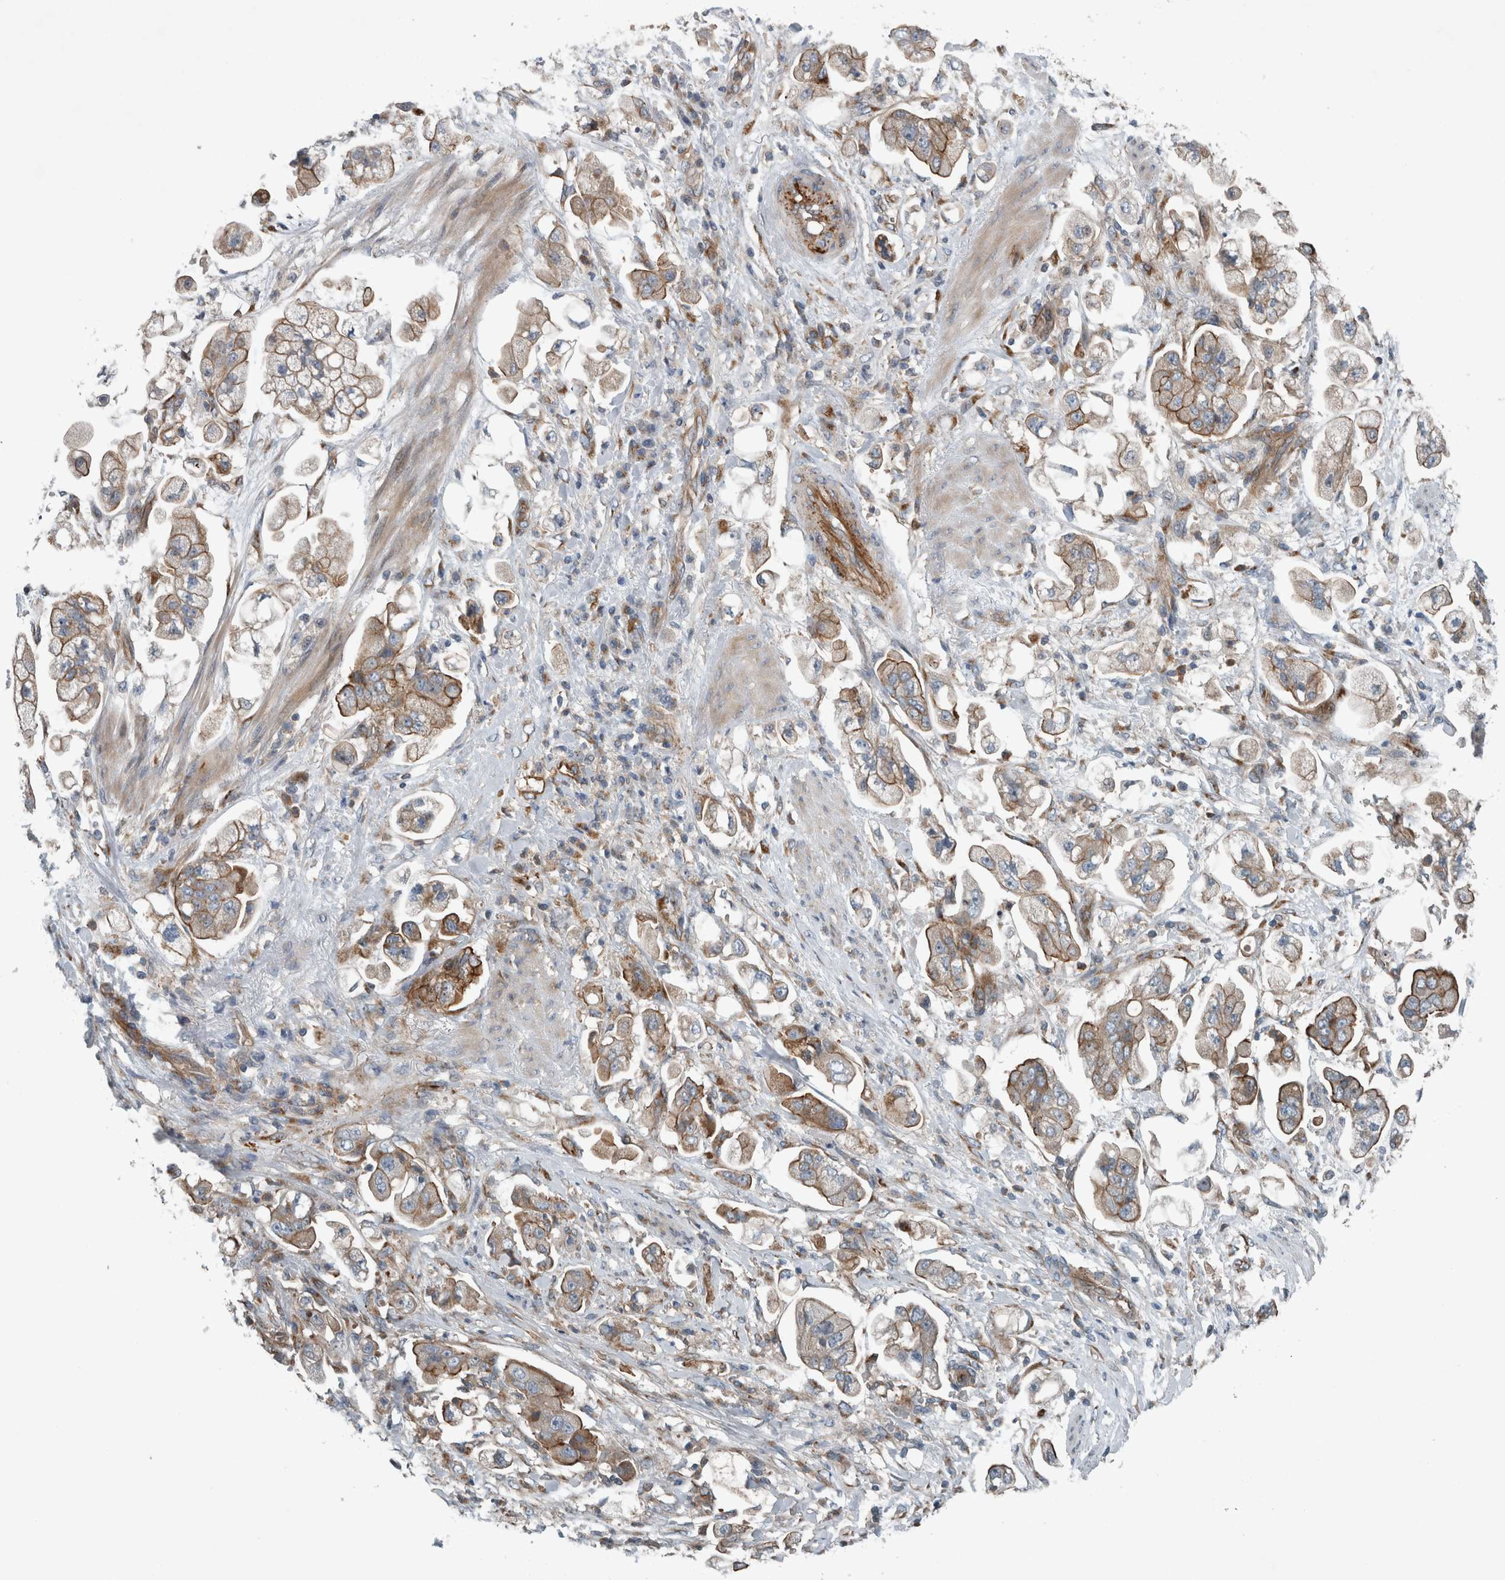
{"staining": {"intensity": "strong", "quantity": "25%-75%", "location": "cytoplasmic/membranous"}, "tissue": "stomach cancer", "cell_type": "Tumor cells", "image_type": "cancer", "snomed": [{"axis": "morphology", "description": "Adenocarcinoma, NOS"}, {"axis": "topography", "description": "Stomach"}], "caption": "This photomicrograph demonstrates stomach cancer (adenocarcinoma) stained with IHC to label a protein in brown. The cytoplasmic/membranous of tumor cells show strong positivity for the protein. Nuclei are counter-stained blue.", "gene": "GLT8D2", "patient": {"sex": "male", "age": 62}}